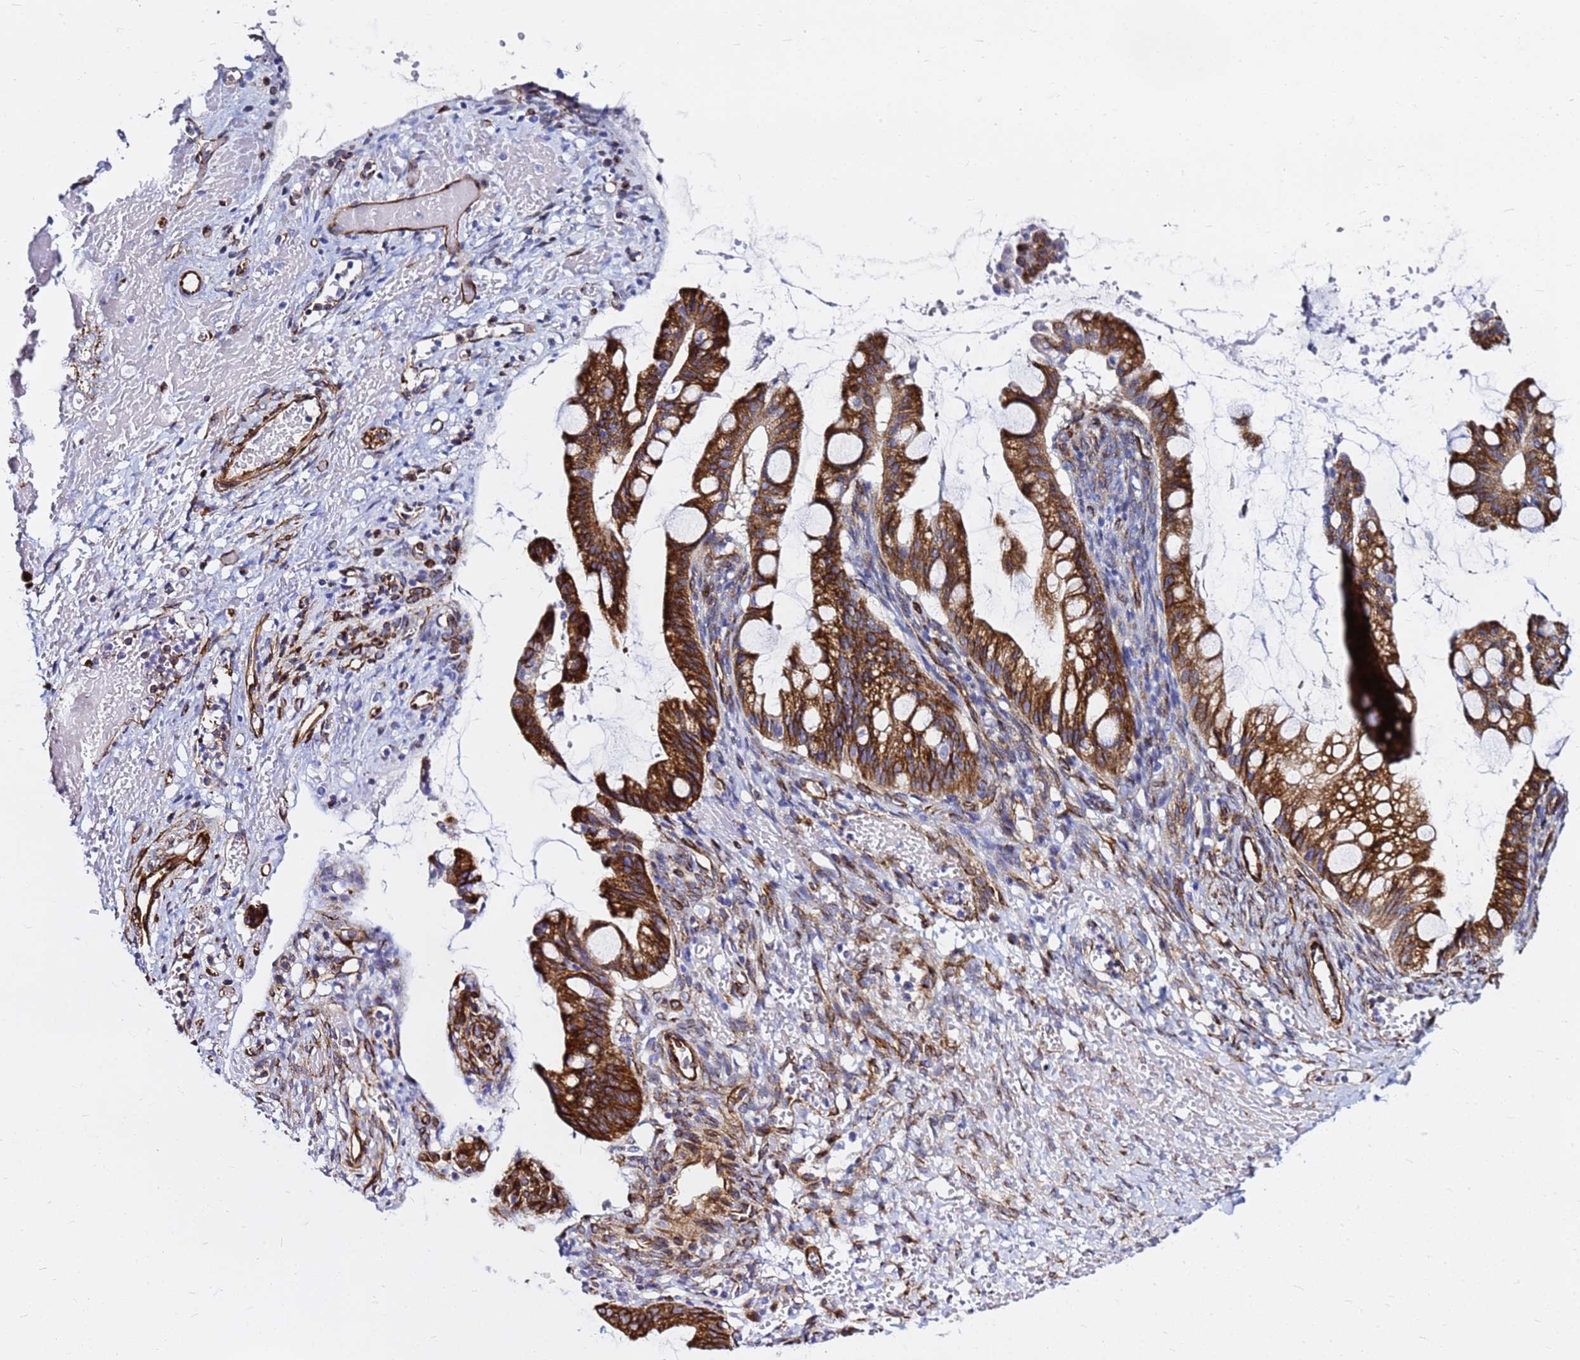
{"staining": {"intensity": "strong", "quantity": ">75%", "location": "cytoplasmic/membranous"}, "tissue": "ovarian cancer", "cell_type": "Tumor cells", "image_type": "cancer", "snomed": [{"axis": "morphology", "description": "Cystadenocarcinoma, mucinous, NOS"}, {"axis": "topography", "description": "Ovary"}], "caption": "Immunohistochemistry (IHC) of mucinous cystadenocarcinoma (ovarian) demonstrates high levels of strong cytoplasmic/membranous expression in about >75% of tumor cells.", "gene": "TUBA8", "patient": {"sex": "female", "age": 73}}